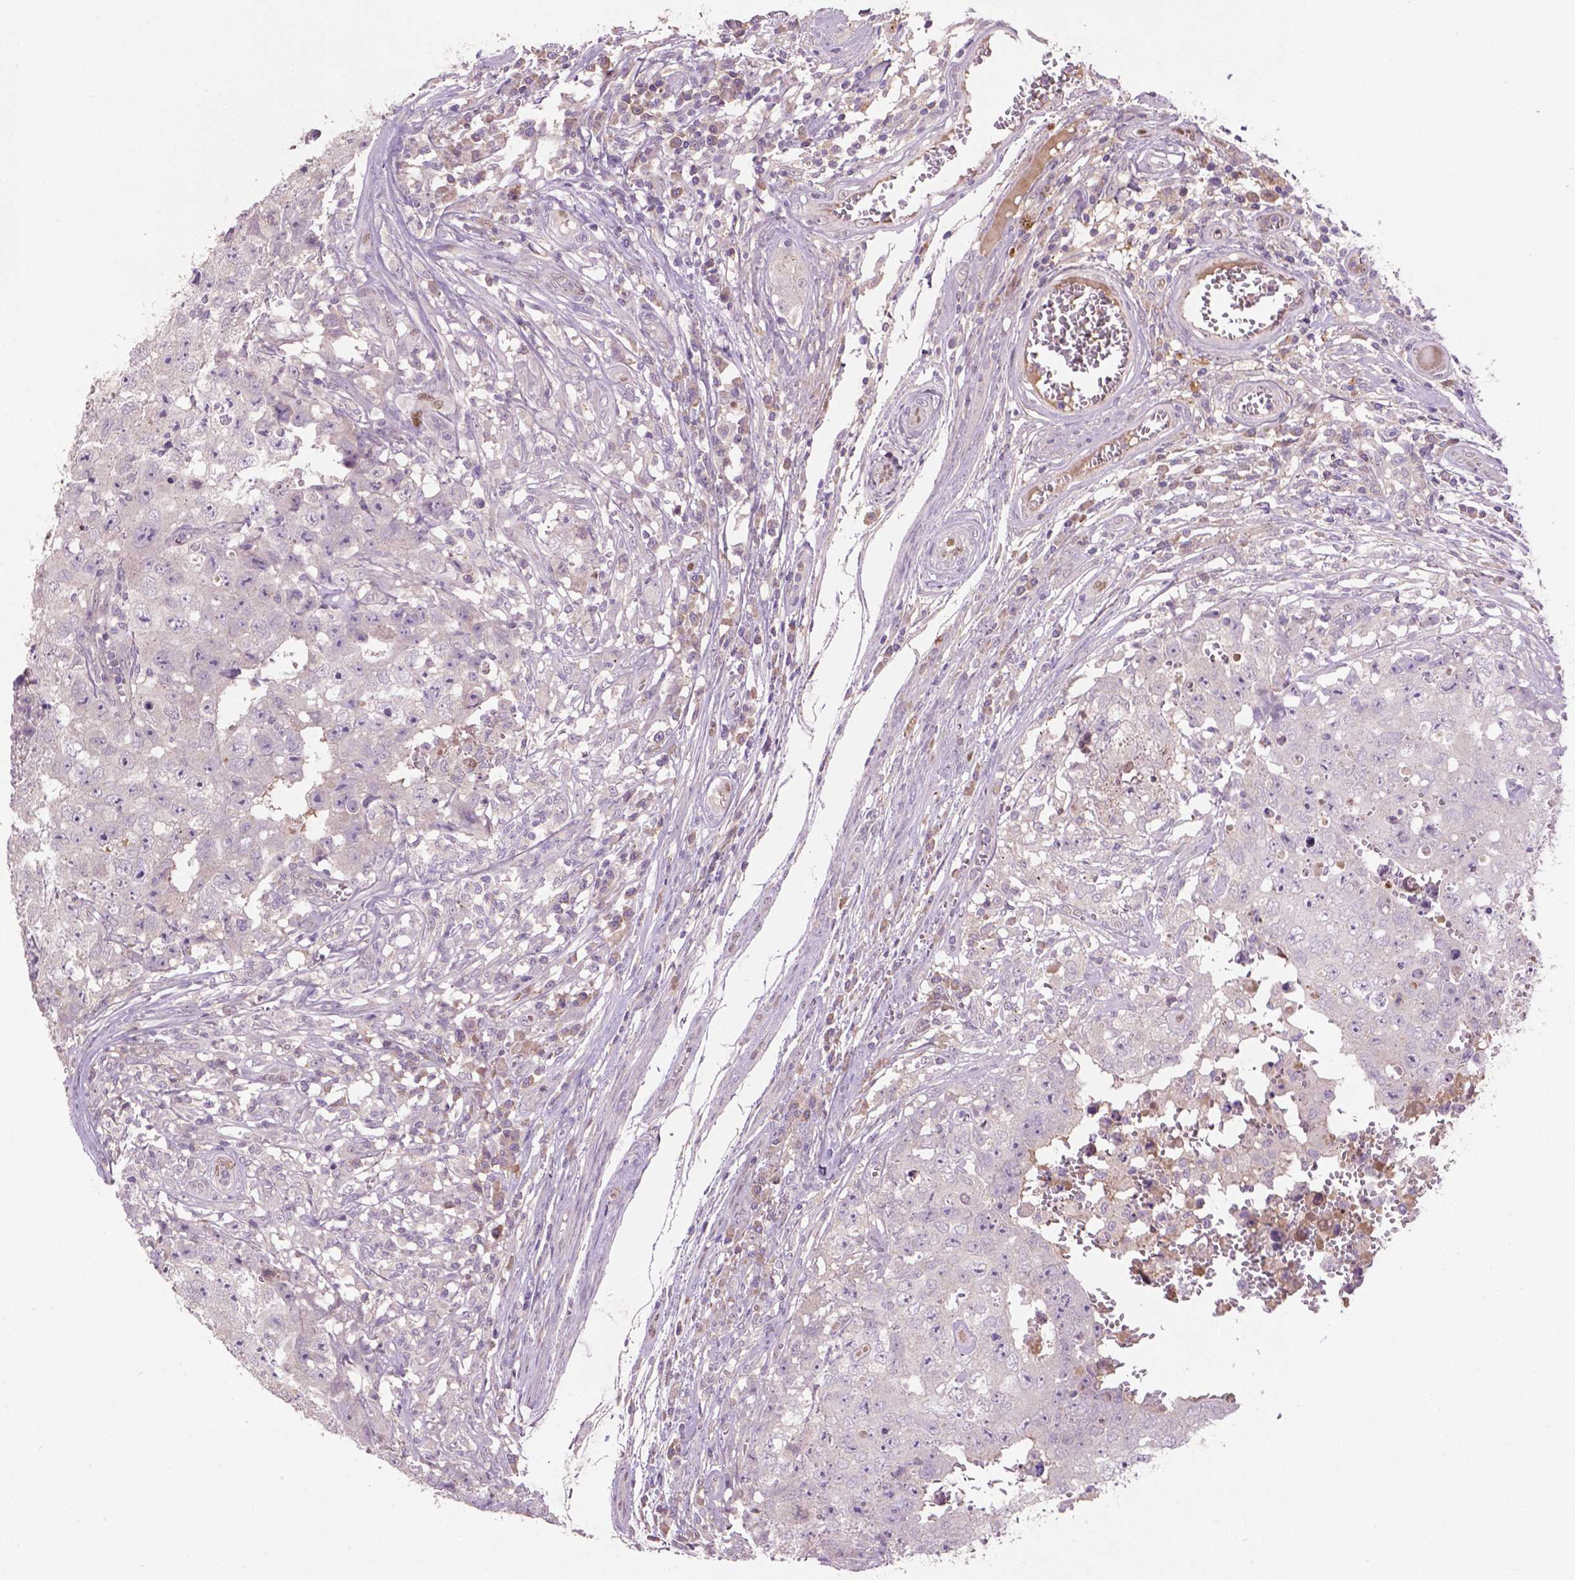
{"staining": {"intensity": "negative", "quantity": "none", "location": "none"}, "tissue": "testis cancer", "cell_type": "Tumor cells", "image_type": "cancer", "snomed": [{"axis": "morphology", "description": "Carcinoma, Embryonal, NOS"}, {"axis": "topography", "description": "Testis"}], "caption": "Immunohistochemistry (IHC) image of human testis embryonal carcinoma stained for a protein (brown), which displays no expression in tumor cells.", "gene": "SOX17", "patient": {"sex": "male", "age": 36}}